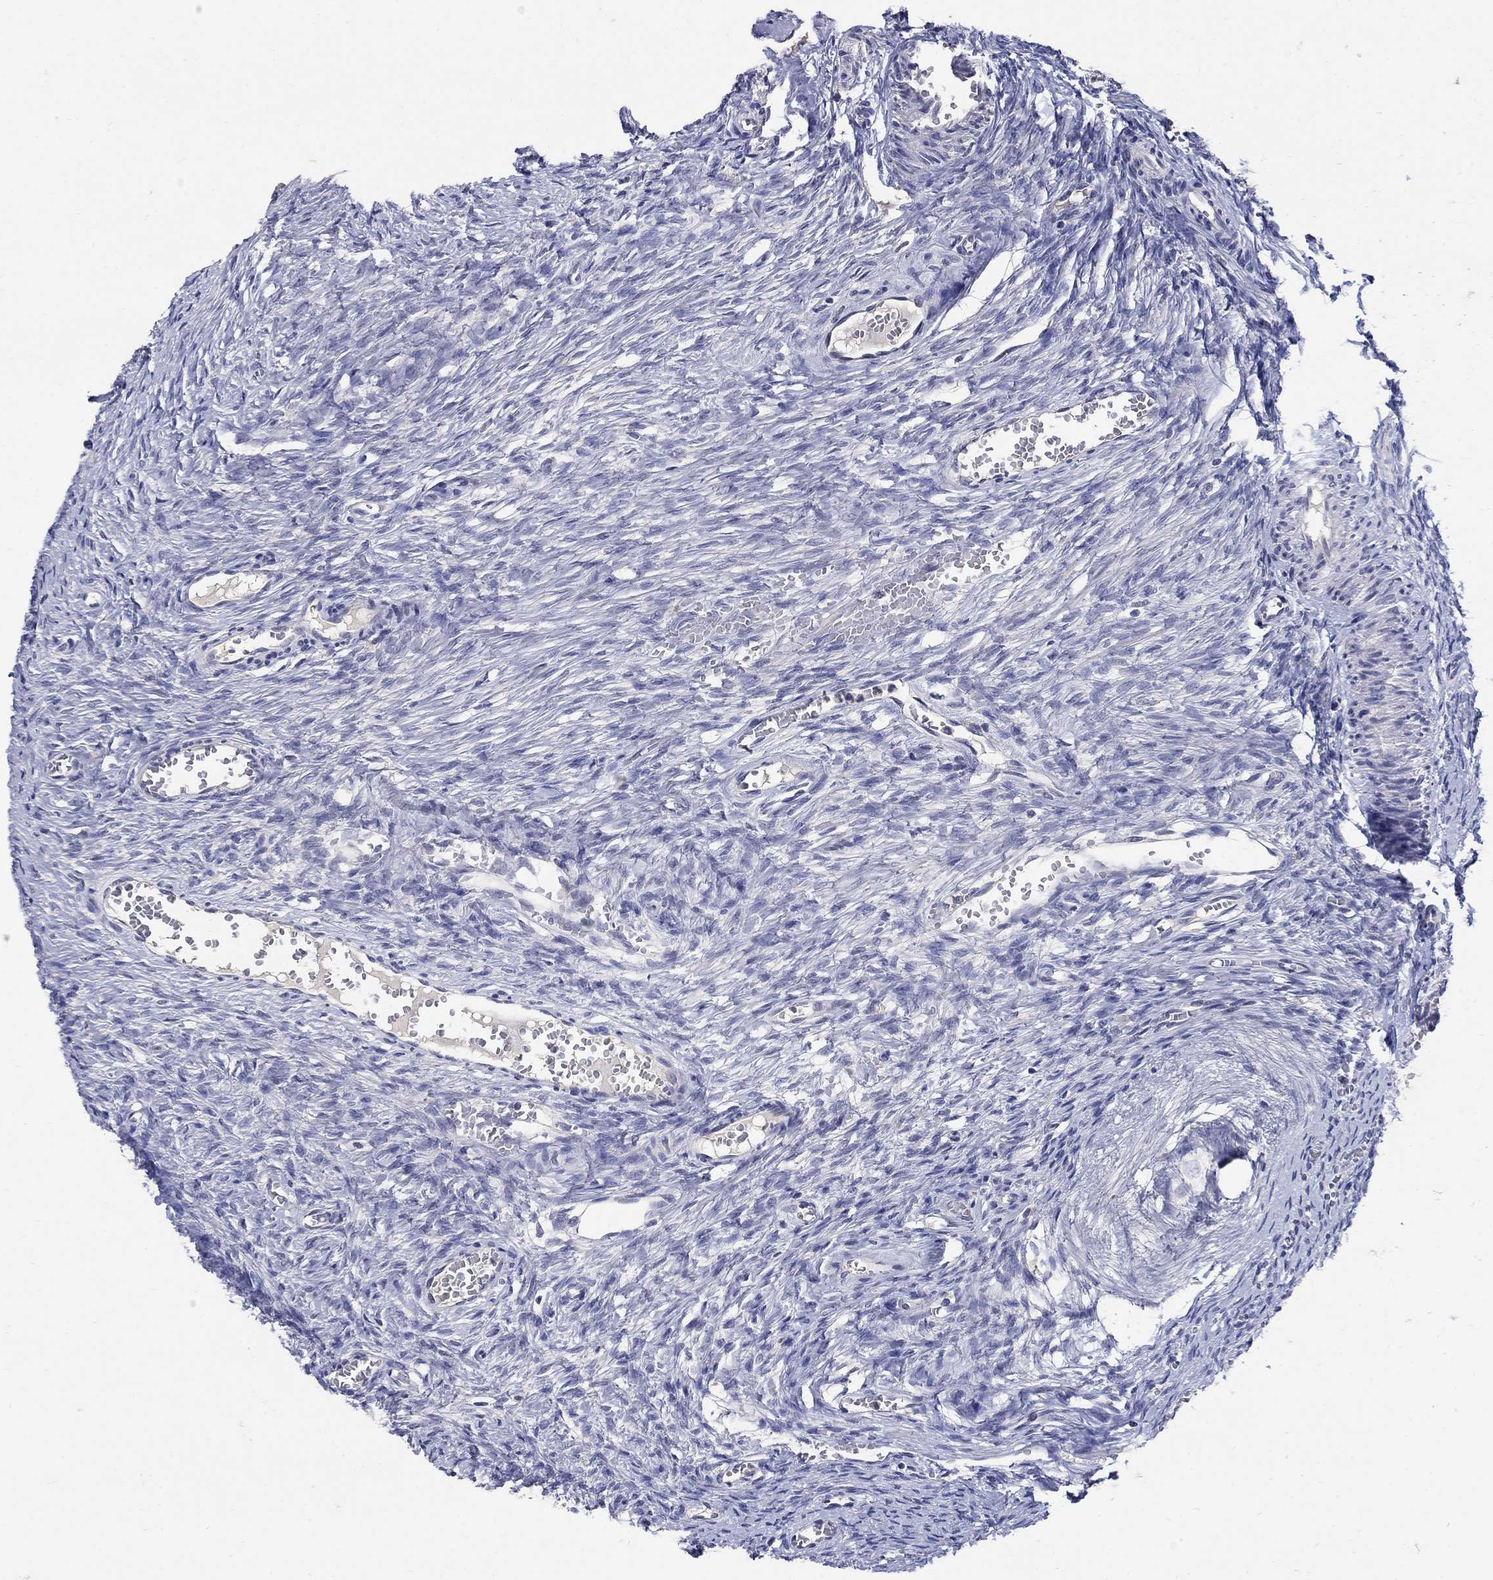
{"staining": {"intensity": "negative", "quantity": "none", "location": "none"}, "tissue": "ovary", "cell_type": "Follicle cells", "image_type": "normal", "snomed": [{"axis": "morphology", "description": "Normal tissue, NOS"}, {"axis": "topography", "description": "Ovary"}], "caption": "Histopathology image shows no protein positivity in follicle cells of unremarkable ovary.", "gene": "CETN1", "patient": {"sex": "female", "age": 39}}